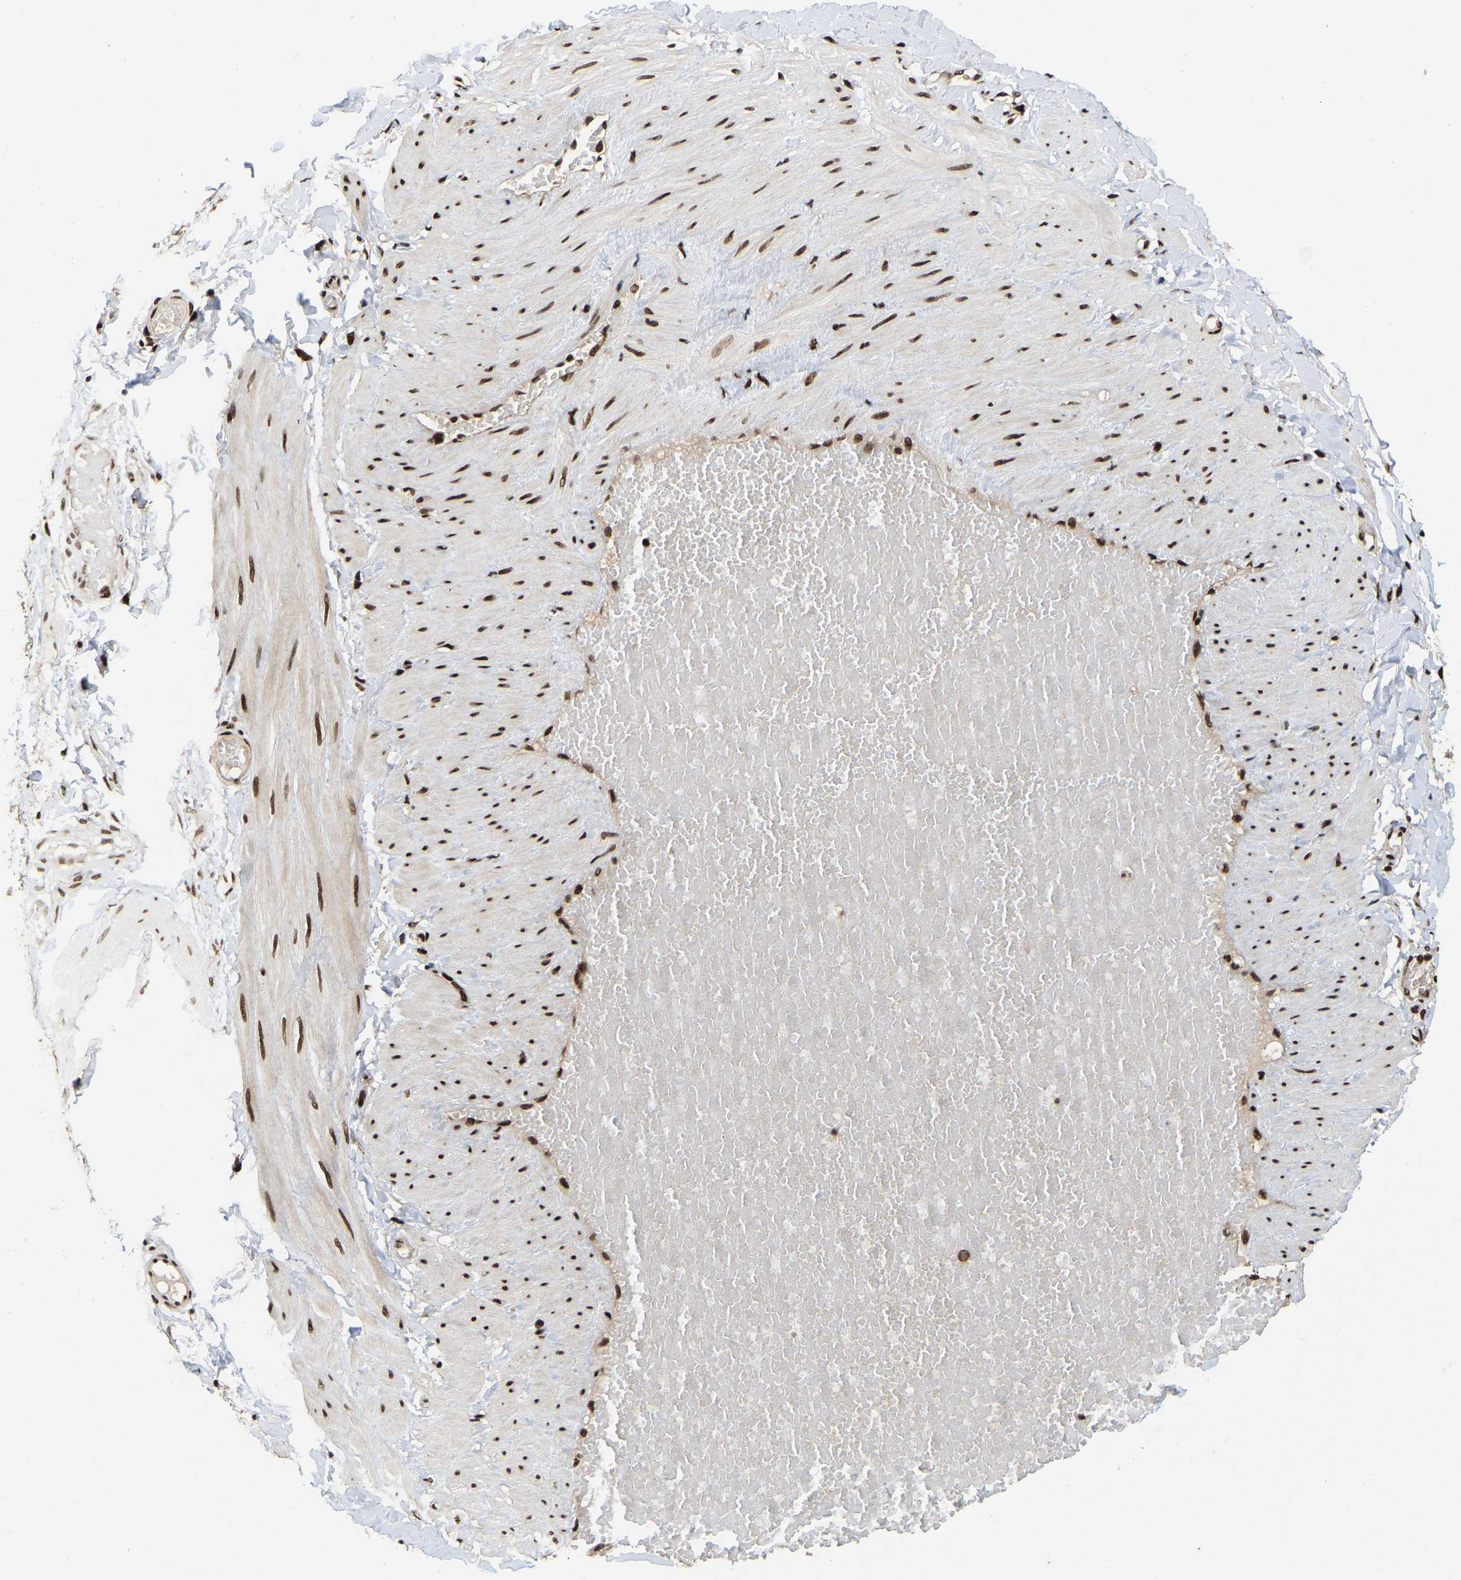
{"staining": {"intensity": "strong", "quantity": ">75%", "location": "nuclear"}, "tissue": "adipose tissue", "cell_type": "Adipocytes", "image_type": "normal", "snomed": [{"axis": "morphology", "description": "Normal tissue, NOS"}, {"axis": "topography", "description": "Adipose tissue"}, {"axis": "topography", "description": "Vascular tissue"}, {"axis": "topography", "description": "Peripheral nerve tissue"}], "caption": "A high-resolution image shows immunohistochemistry staining of unremarkable adipose tissue, which exhibits strong nuclear staining in approximately >75% of adipocytes.", "gene": "TBL1XR1", "patient": {"sex": "male", "age": 25}}